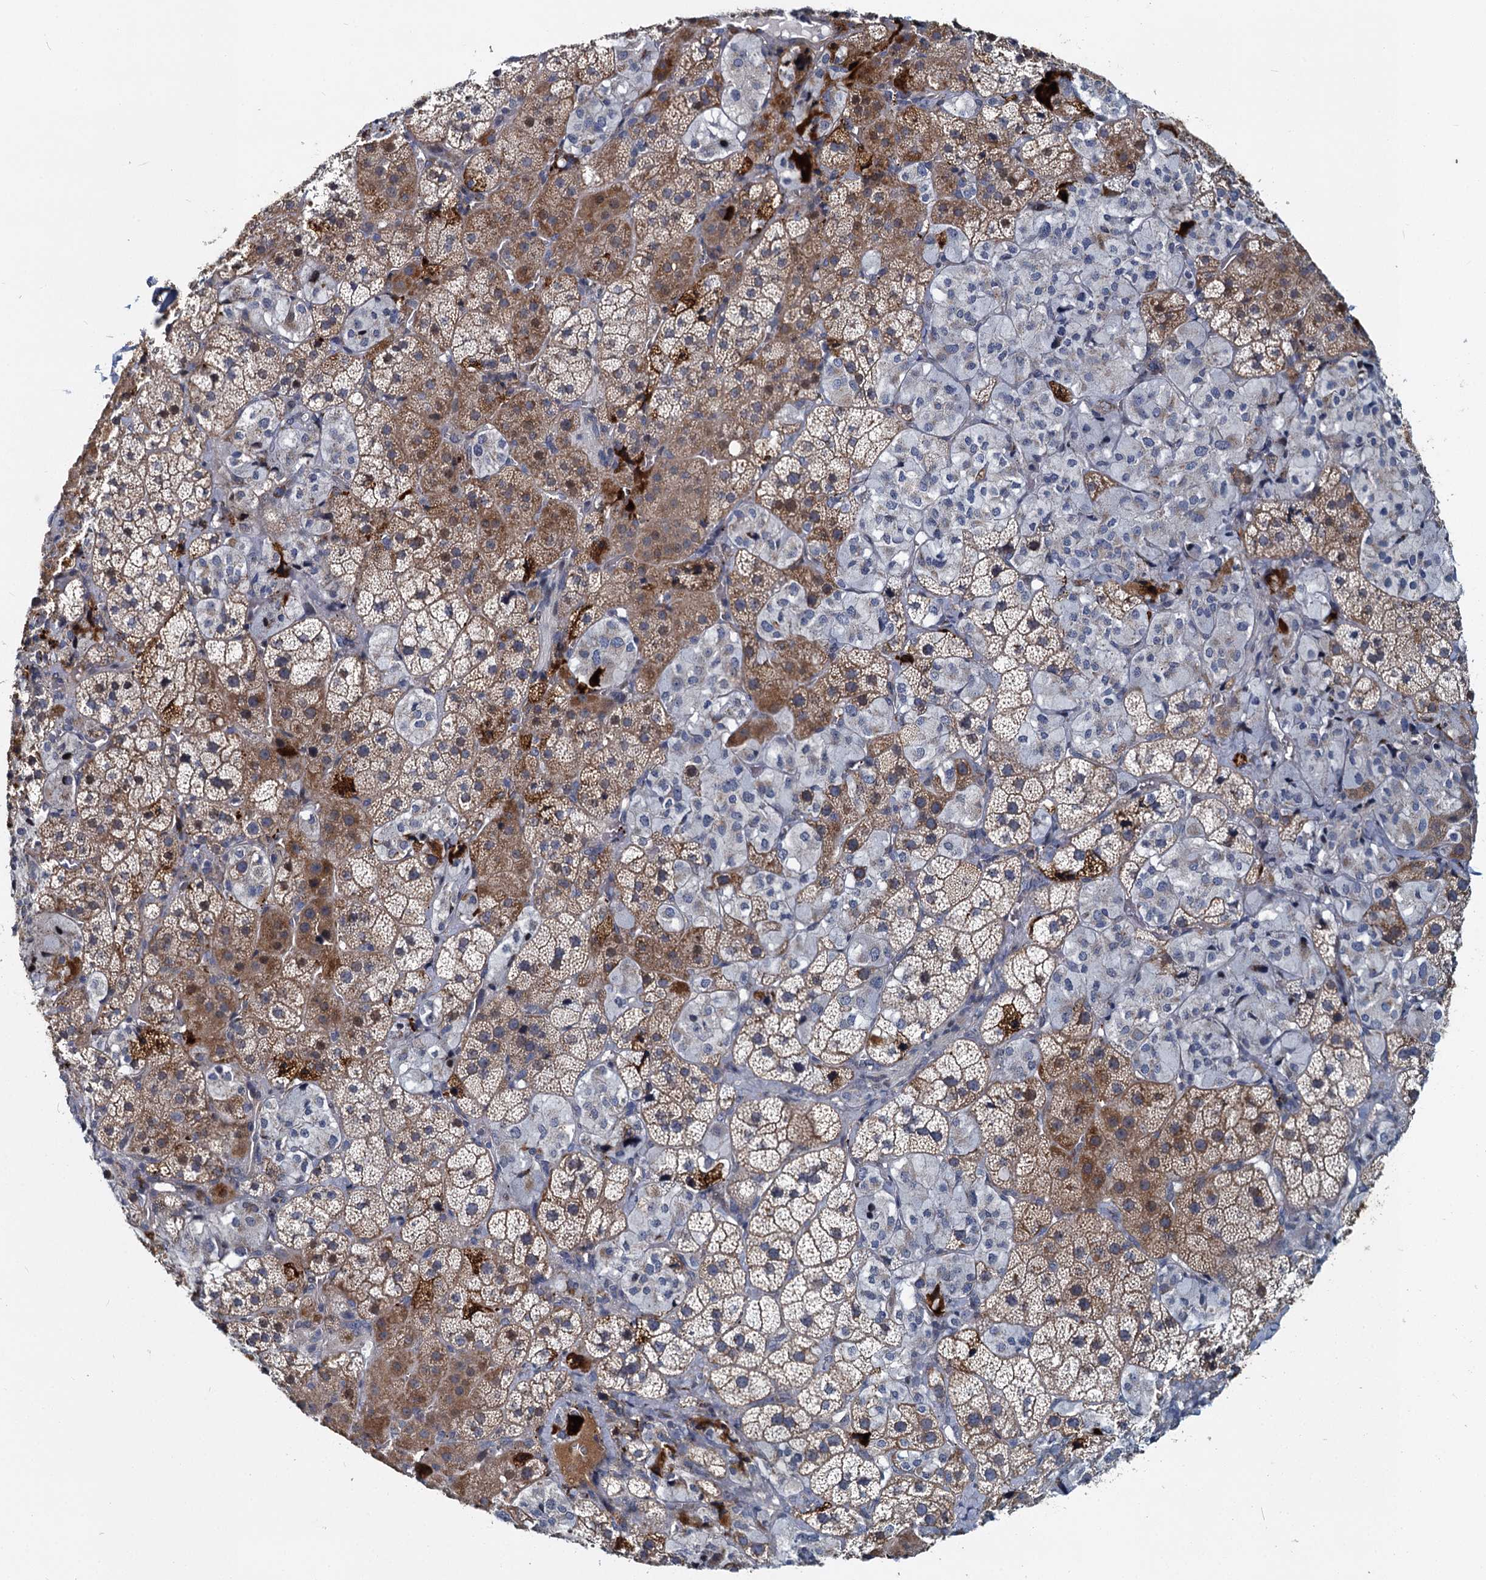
{"staining": {"intensity": "moderate", "quantity": "25%-75%", "location": "cytoplasmic/membranous"}, "tissue": "adrenal gland", "cell_type": "Glandular cells", "image_type": "normal", "snomed": [{"axis": "morphology", "description": "Normal tissue, NOS"}, {"axis": "topography", "description": "Adrenal gland"}], "caption": "The immunohistochemical stain shows moderate cytoplasmic/membranous expression in glandular cells of benign adrenal gland.", "gene": "DCUN1D2", "patient": {"sex": "female", "age": 44}}